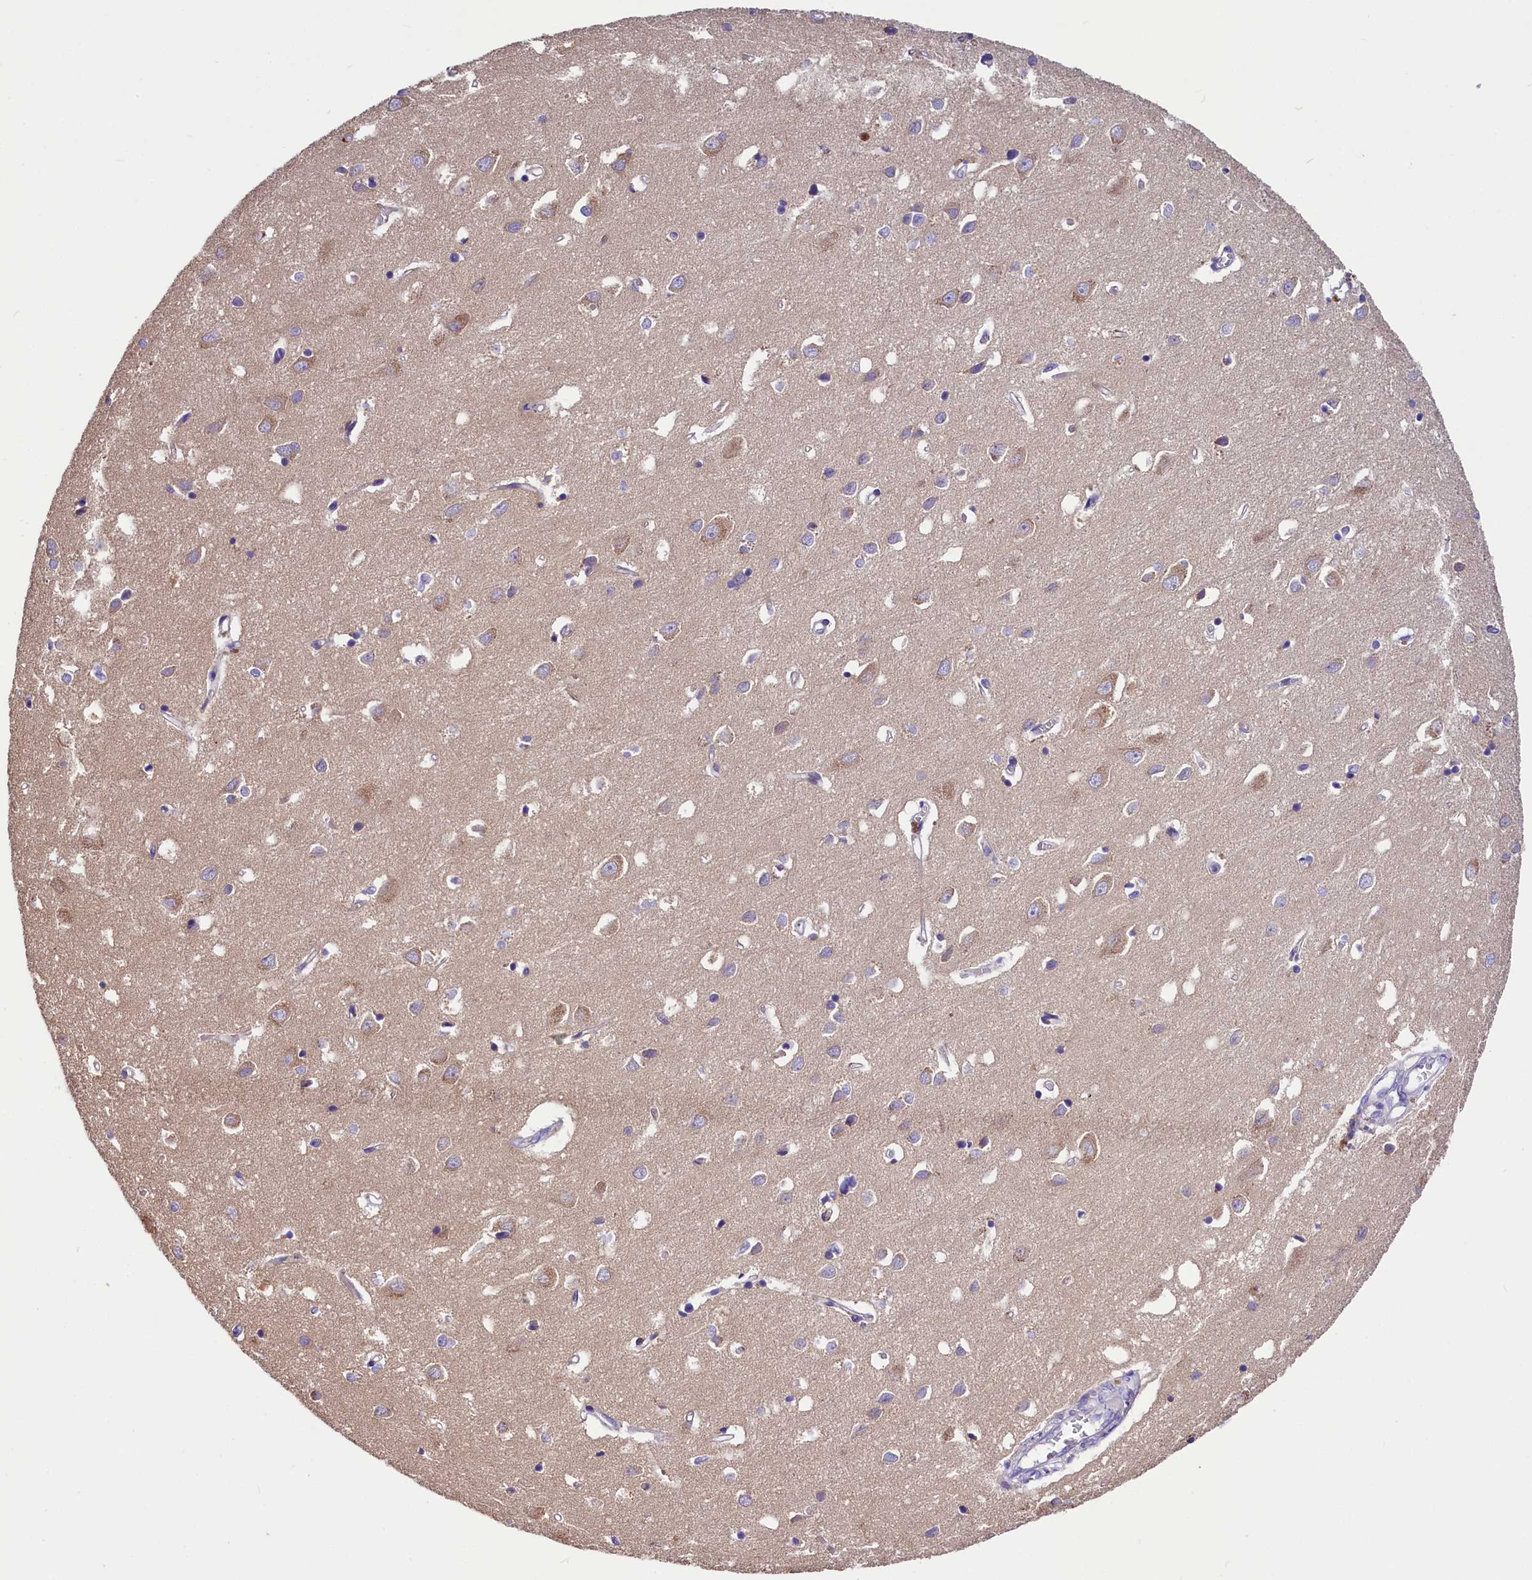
{"staining": {"intensity": "negative", "quantity": "none", "location": "none"}, "tissue": "cerebral cortex", "cell_type": "Endothelial cells", "image_type": "normal", "snomed": [{"axis": "morphology", "description": "Normal tissue, NOS"}, {"axis": "topography", "description": "Cerebral cortex"}], "caption": "DAB (3,3'-diaminobenzidine) immunohistochemical staining of benign cerebral cortex exhibits no significant positivity in endothelial cells. (Immunohistochemistry (ihc), brightfield microscopy, high magnification).", "gene": "AP3B2", "patient": {"sex": "female", "age": 64}}